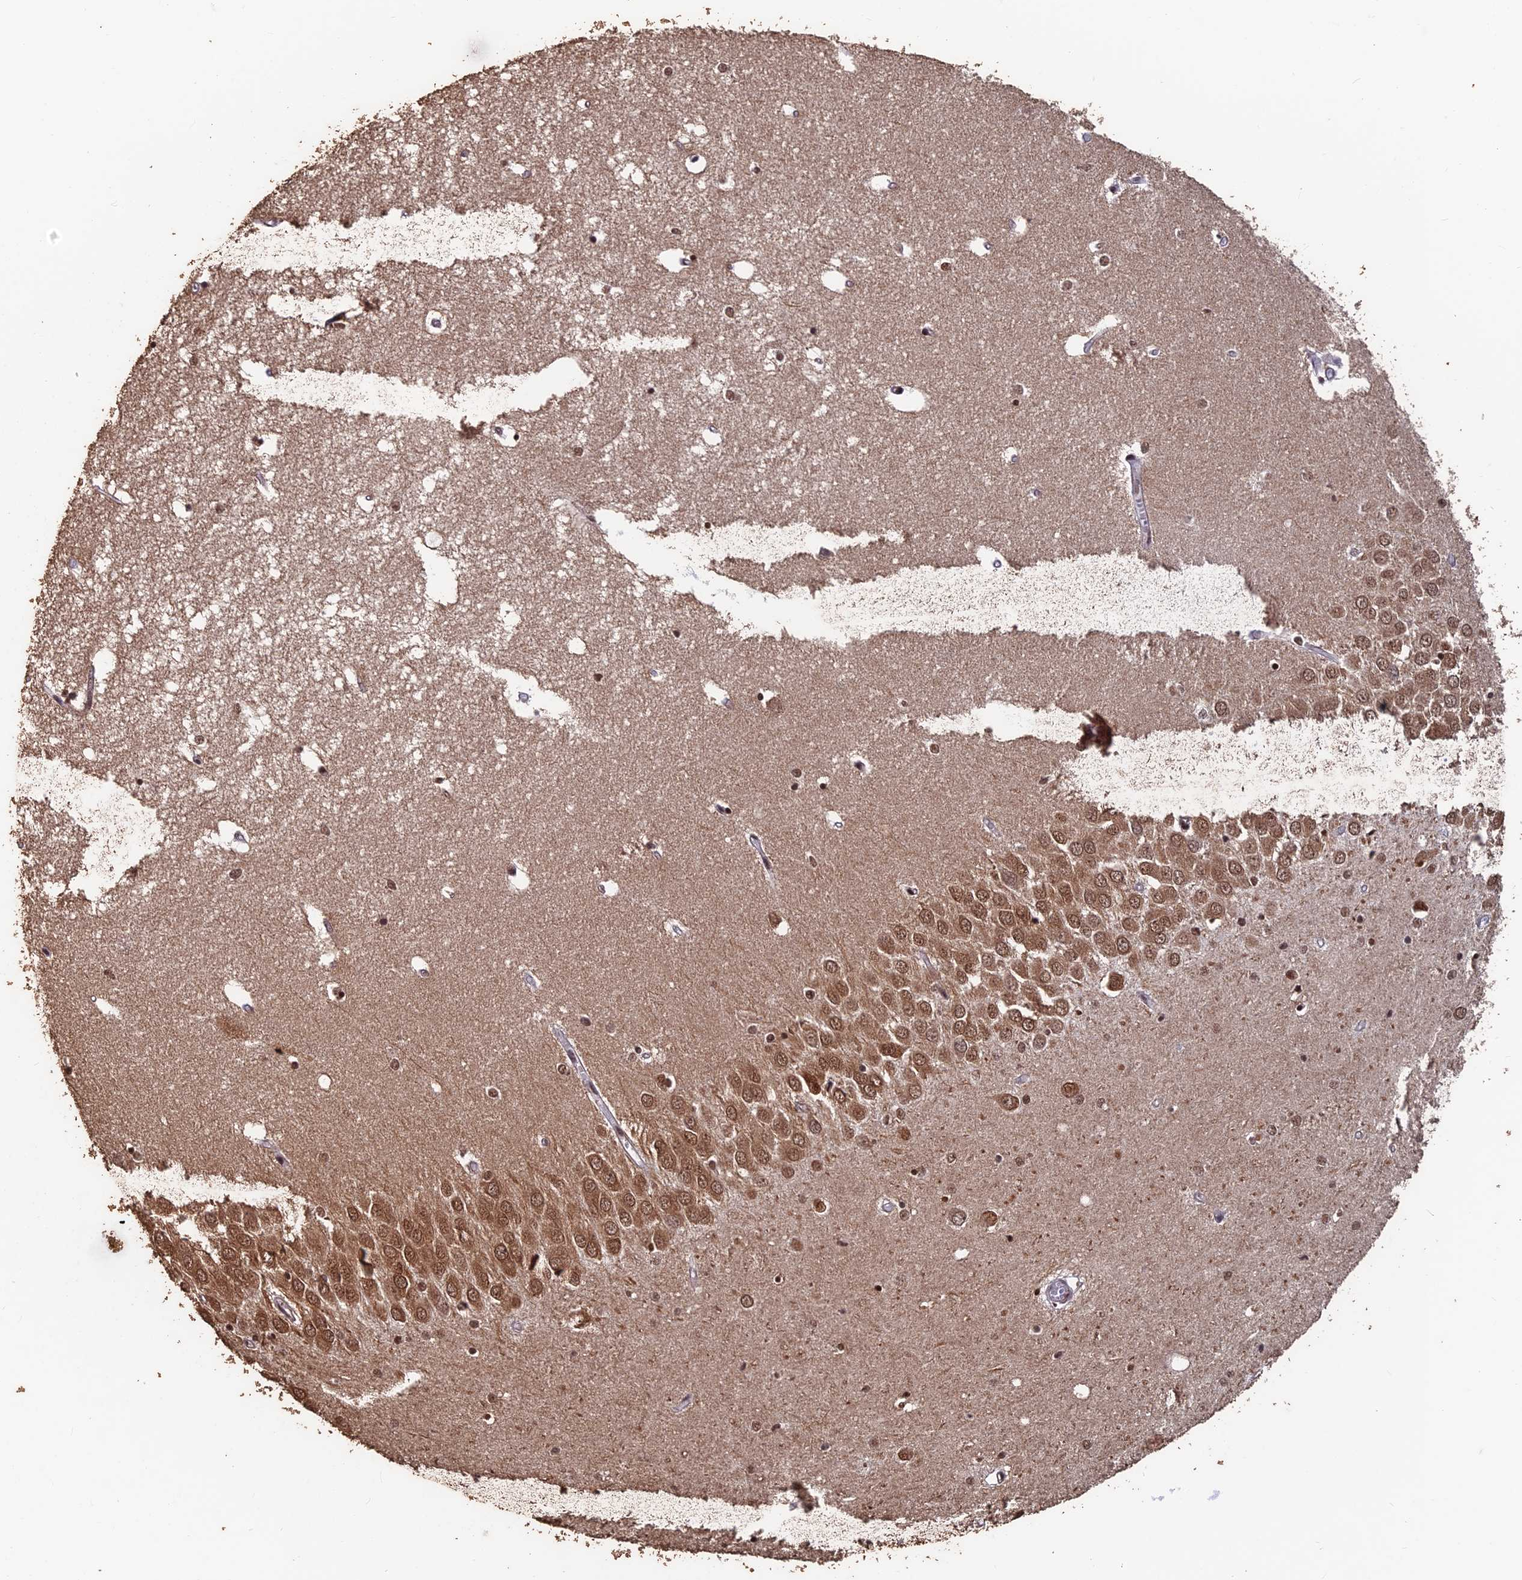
{"staining": {"intensity": "moderate", "quantity": "<25%", "location": "cytoplasmic/membranous"}, "tissue": "hippocampus", "cell_type": "Glial cells", "image_type": "normal", "snomed": [{"axis": "morphology", "description": "Normal tissue, NOS"}, {"axis": "topography", "description": "Hippocampus"}], "caption": "The image reveals a brown stain indicating the presence of a protein in the cytoplasmic/membranous of glial cells in hippocampus. Nuclei are stained in blue.", "gene": "FAM53C", "patient": {"sex": "male", "age": 70}}